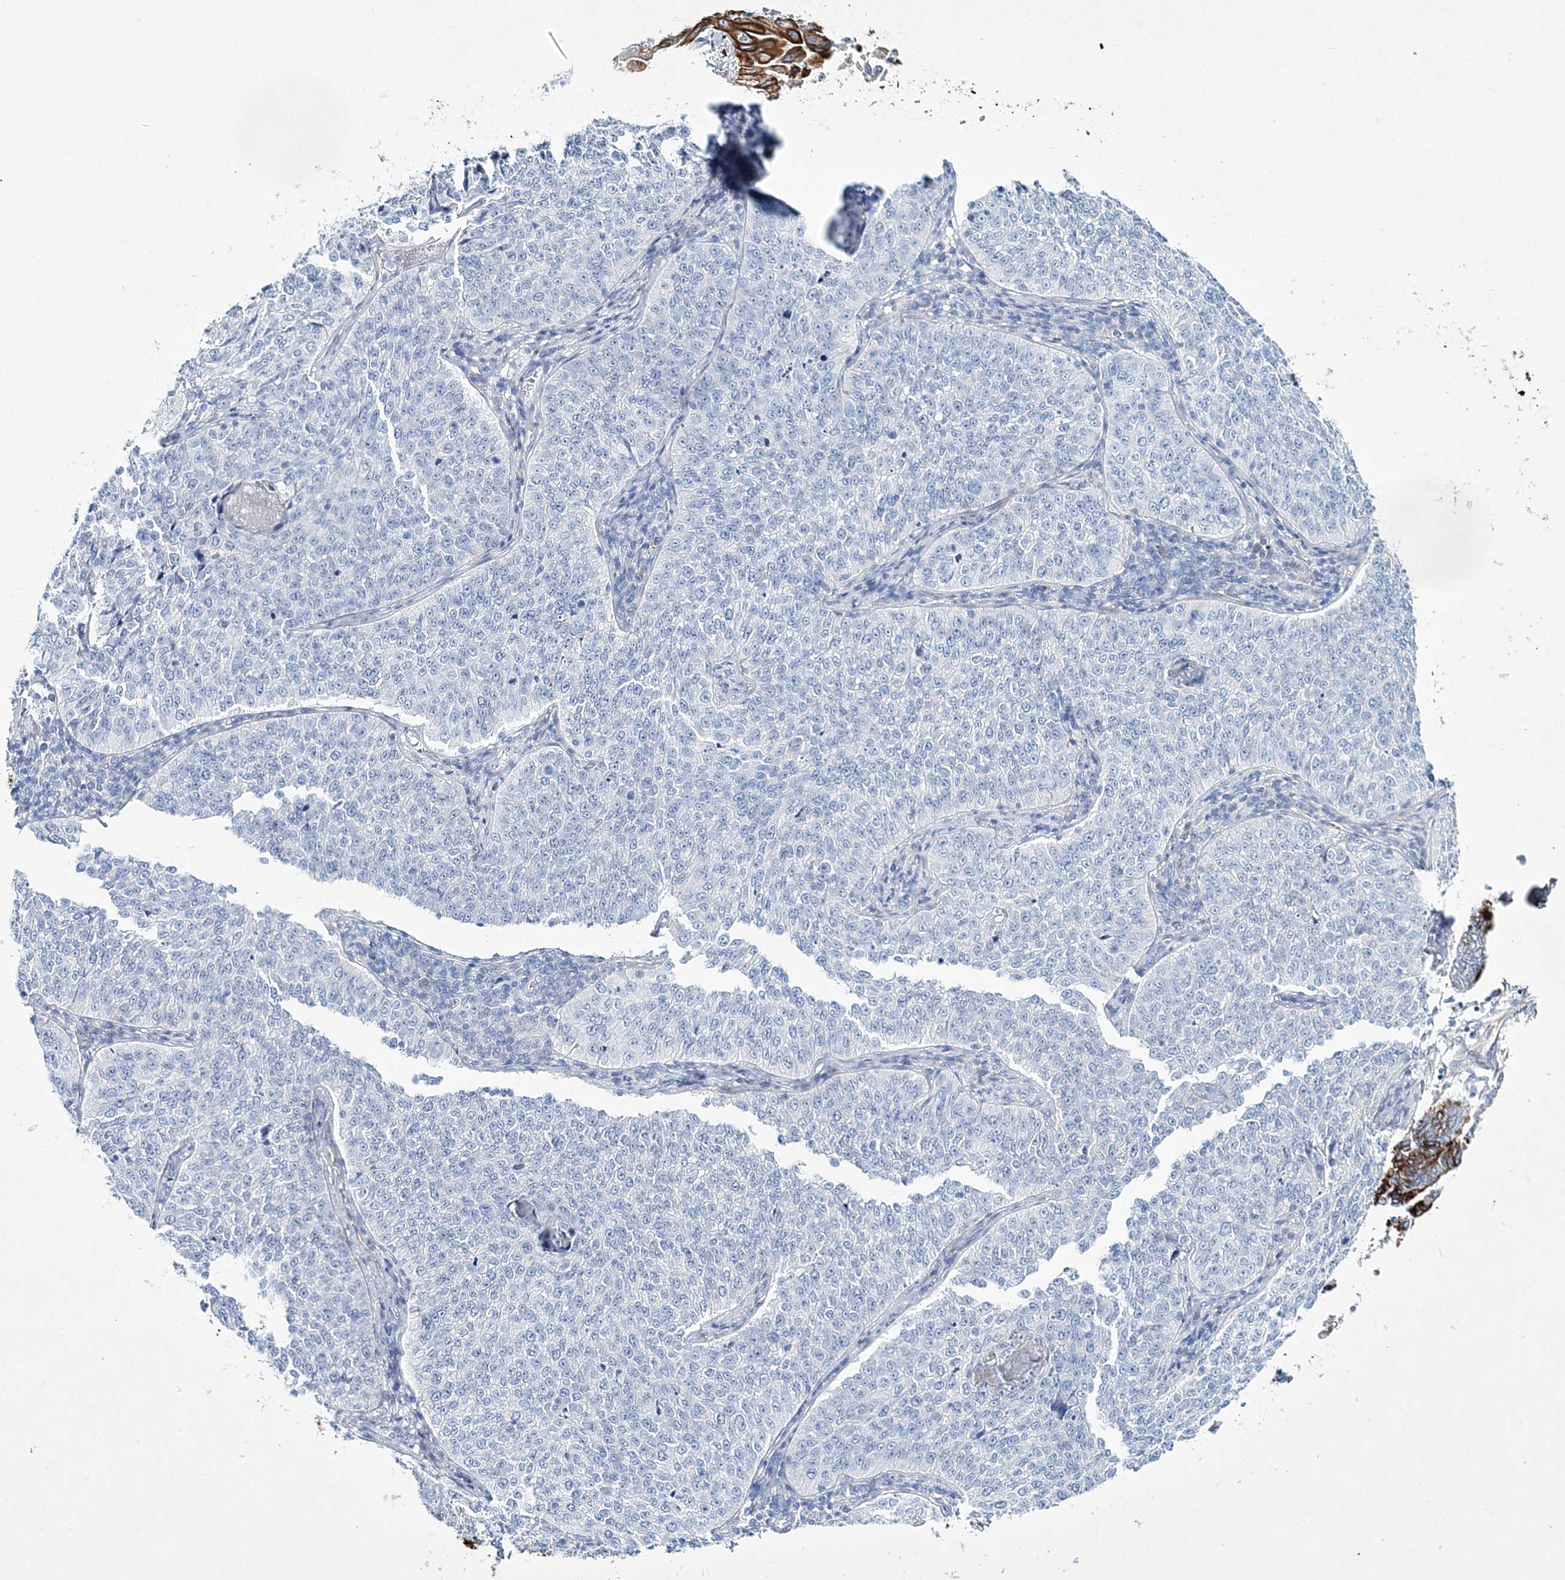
{"staining": {"intensity": "negative", "quantity": "none", "location": "none"}, "tissue": "cervical cancer", "cell_type": "Tumor cells", "image_type": "cancer", "snomed": [{"axis": "morphology", "description": "Squamous cell carcinoma, NOS"}, {"axis": "topography", "description": "Cervix"}], "caption": "High power microscopy histopathology image of an IHC micrograph of cervical cancer (squamous cell carcinoma), revealing no significant staining in tumor cells. (DAB (3,3'-diaminobenzidine) IHC visualized using brightfield microscopy, high magnification).", "gene": "ADGRL1", "patient": {"sex": "female", "age": 35}}